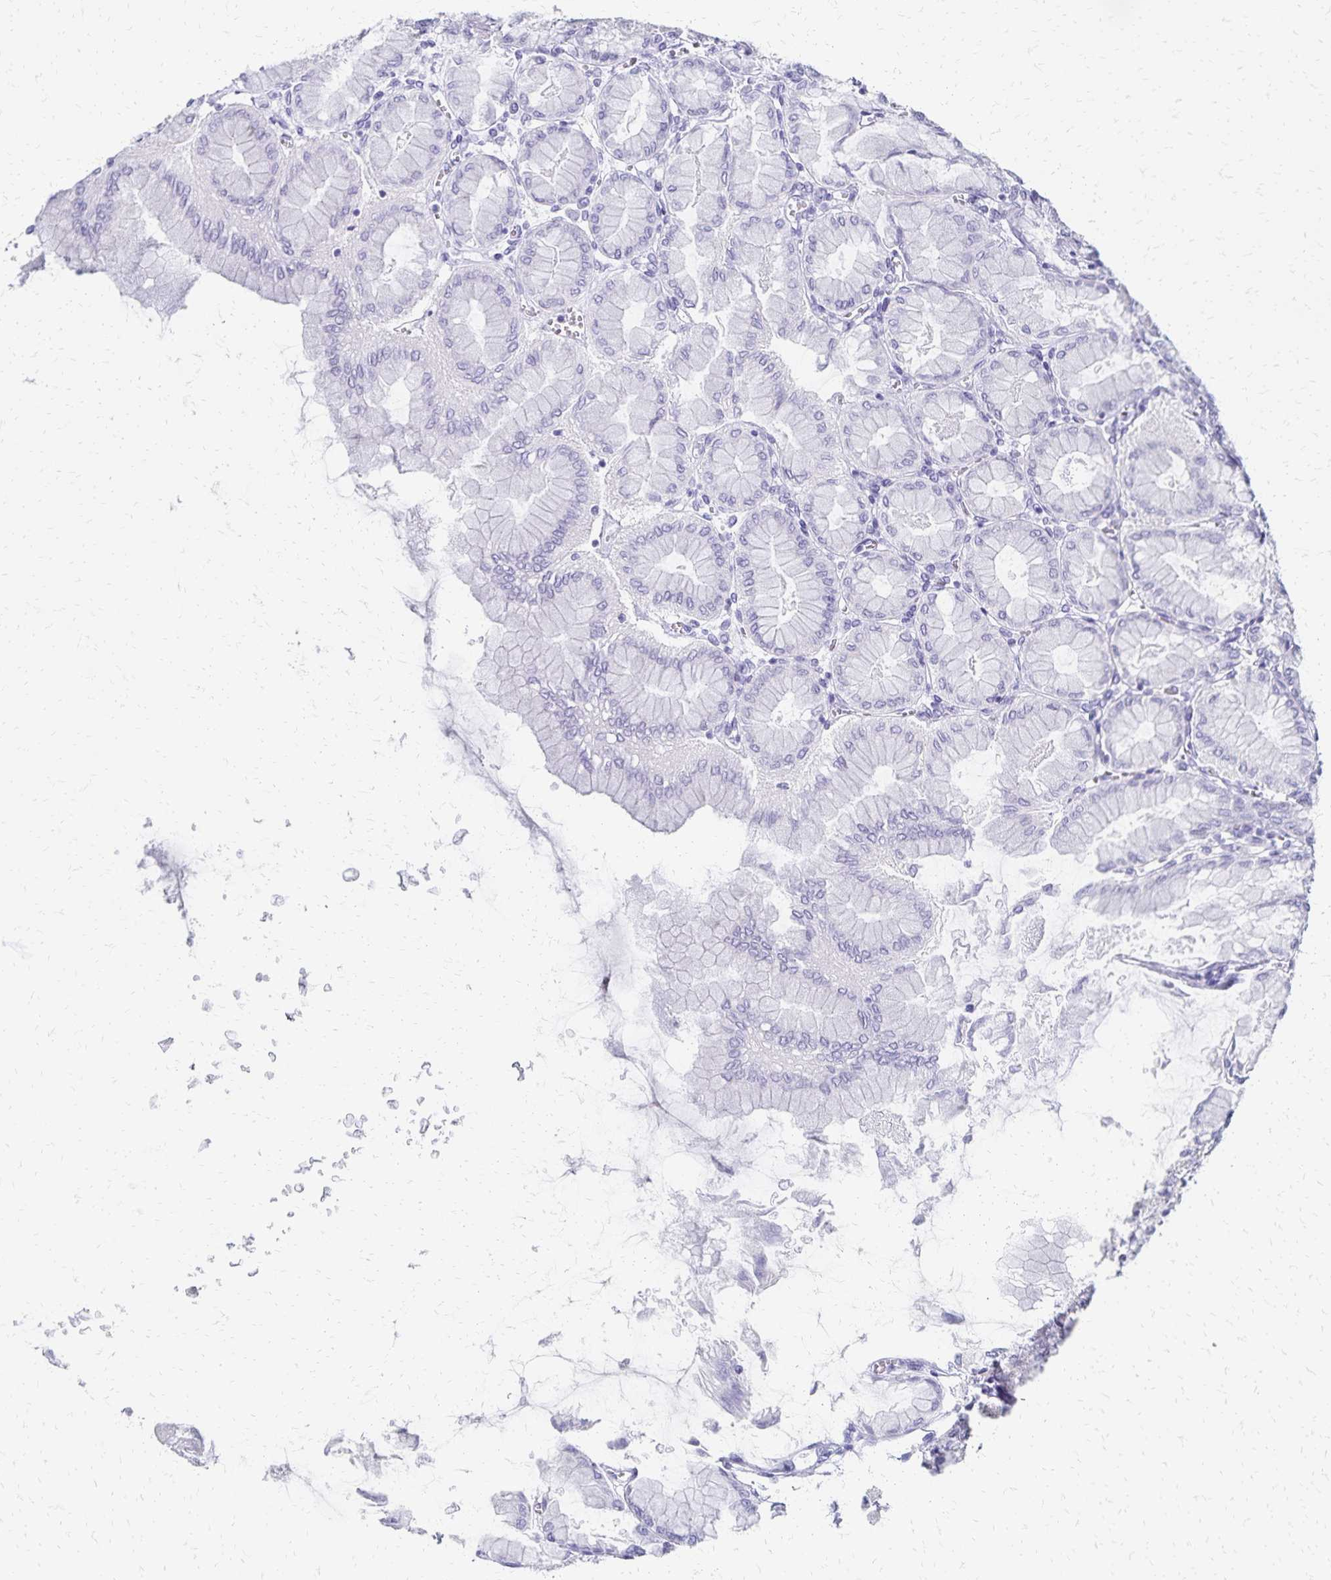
{"staining": {"intensity": "negative", "quantity": "none", "location": "none"}, "tissue": "stomach", "cell_type": "Glandular cells", "image_type": "normal", "snomed": [{"axis": "morphology", "description": "Normal tissue, NOS"}, {"axis": "topography", "description": "Stomach, upper"}], "caption": "Immunohistochemistry (IHC) of unremarkable stomach displays no expression in glandular cells. The staining was performed using DAB to visualize the protein expression in brown, while the nuclei were stained in blue with hematoxylin (Magnification: 20x).", "gene": "GIP", "patient": {"sex": "female", "age": 56}}